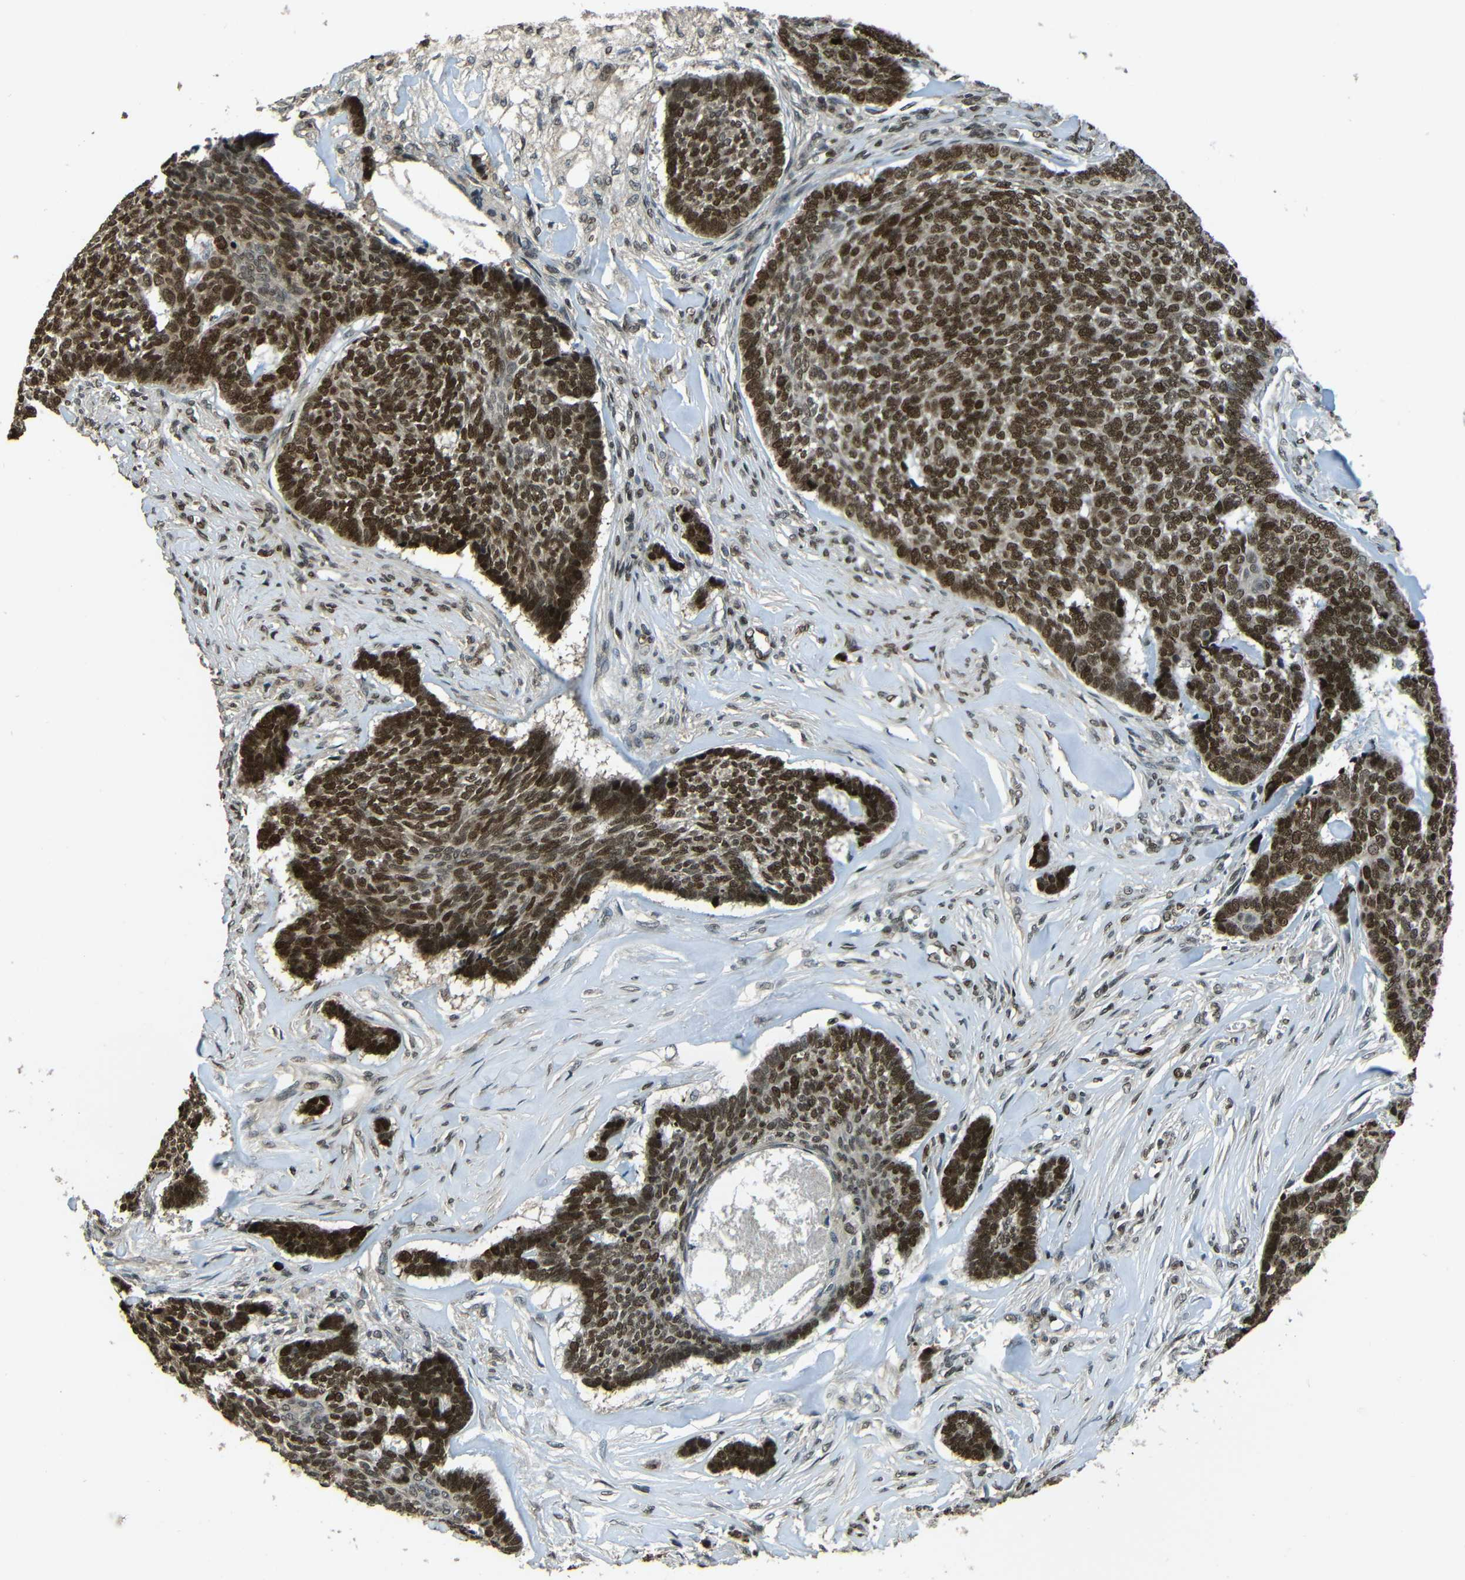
{"staining": {"intensity": "strong", "quantity": ">75%", "location": "nuclear"}, "tissue": "skin cancer", "cell_type": "Tumor cells", "image_type": "cancer", "snomed": [{"axis": "morphology", "description": "Basal cell carcinoma"}, {"axis": "topography", "description": "Skin"}], "caption": "IHC photomicrograph of neoplastic tissue: human skin basal cell carcinoma stained using IHC shows high levels of strong protein expression localized specifically in the nuclear of tumor cells, appearing as a nuclear brown color.", "gene": "PSIP1", "patient": {"sex": "male", "age": 84}}